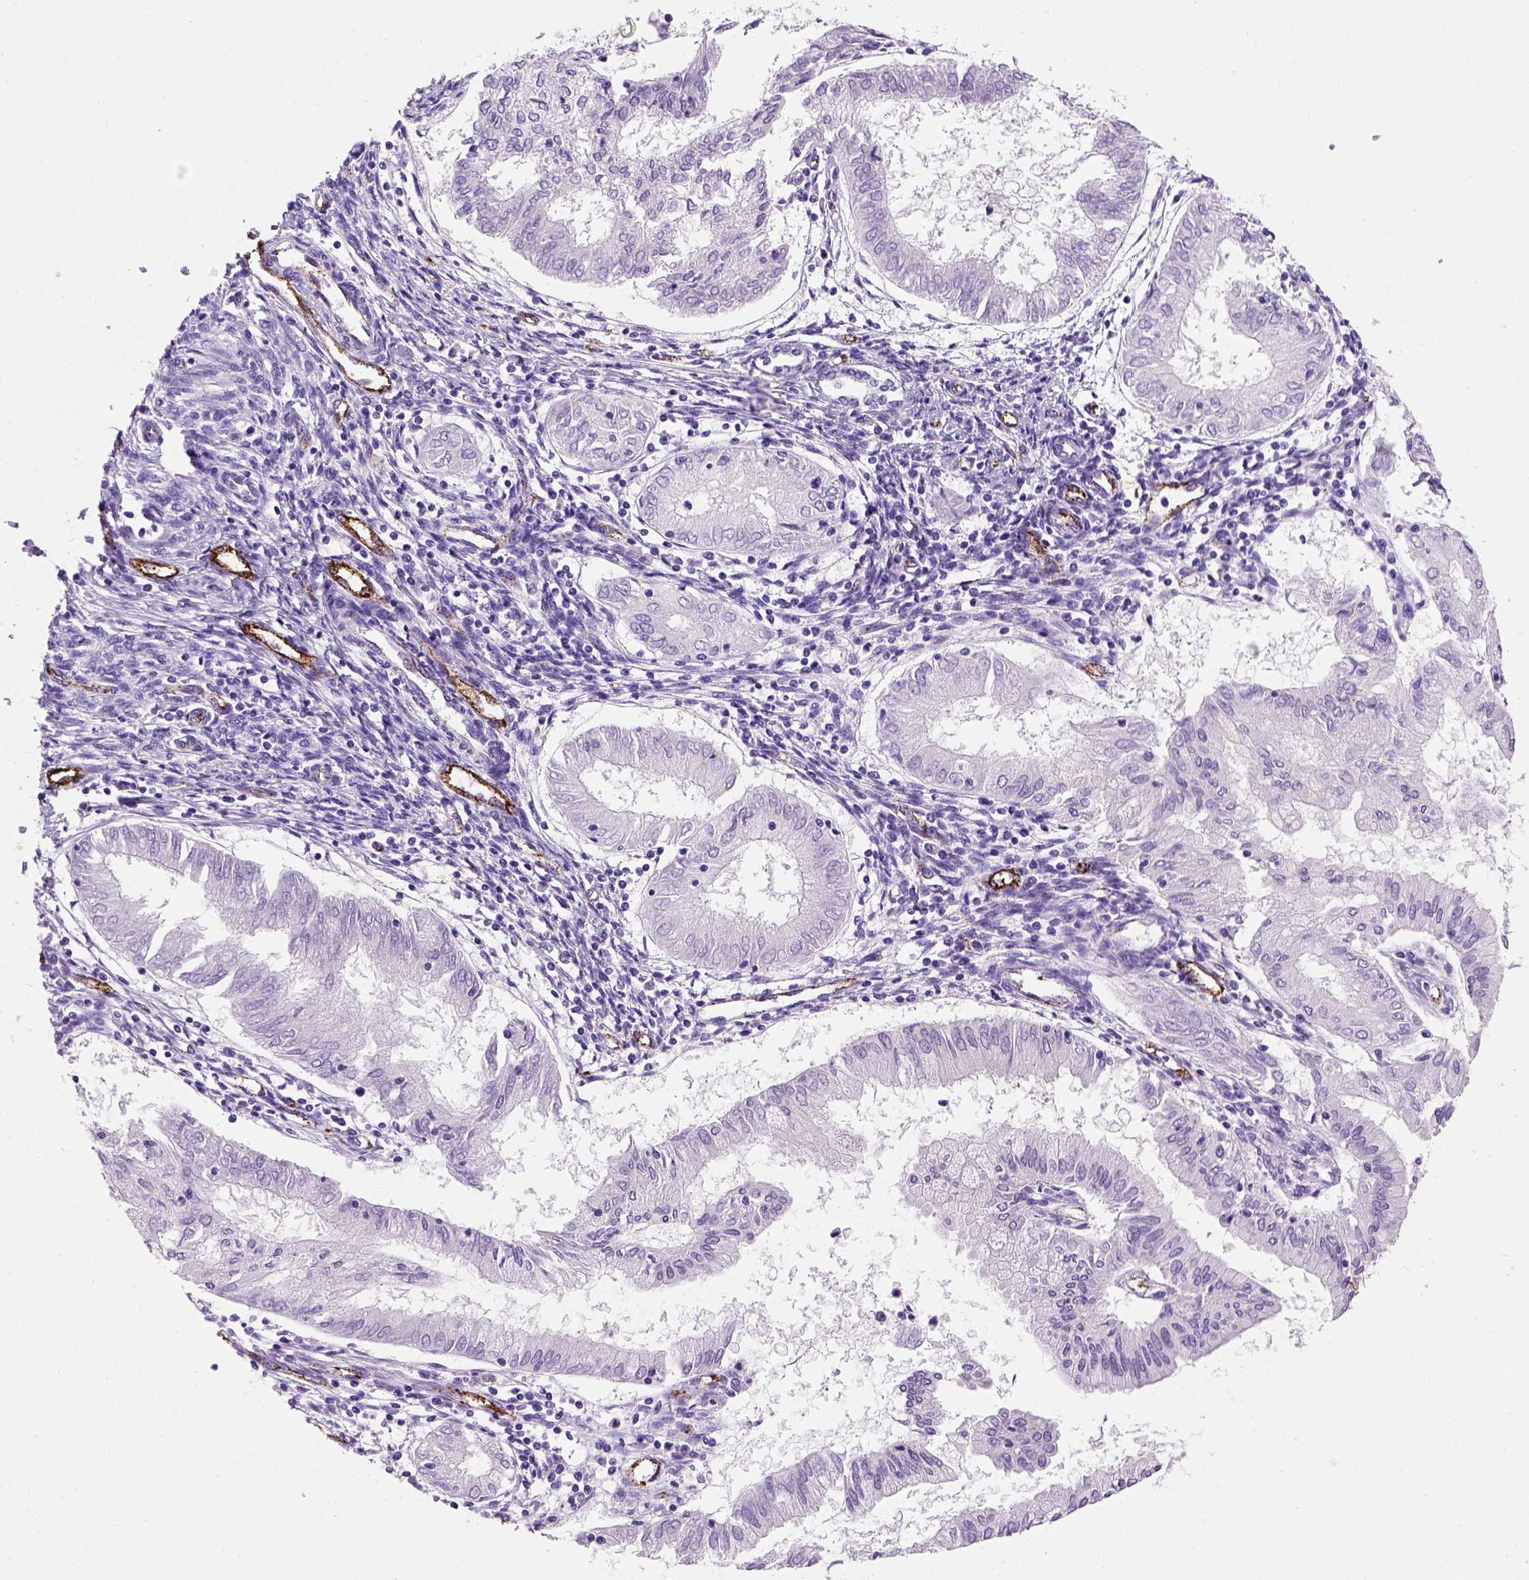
{"staining": {"intensity": "negative", "quantity": "none", "location": "none"}, "tissue": "endometrial cancer", "cell_type": "Tumor cells", "image_type": "cancer", "snomed": [{"axis": "morphology", "description": "Adenocarcinoma, NOS"}, {"axis": "topography", "description": "Endometrium"}], "caption": "The micrograph reveals no staining of tumor cells in endometrial adenocarcinoma.", "gene": "VWF", "patient": {"sex": "female", "age": 68}}